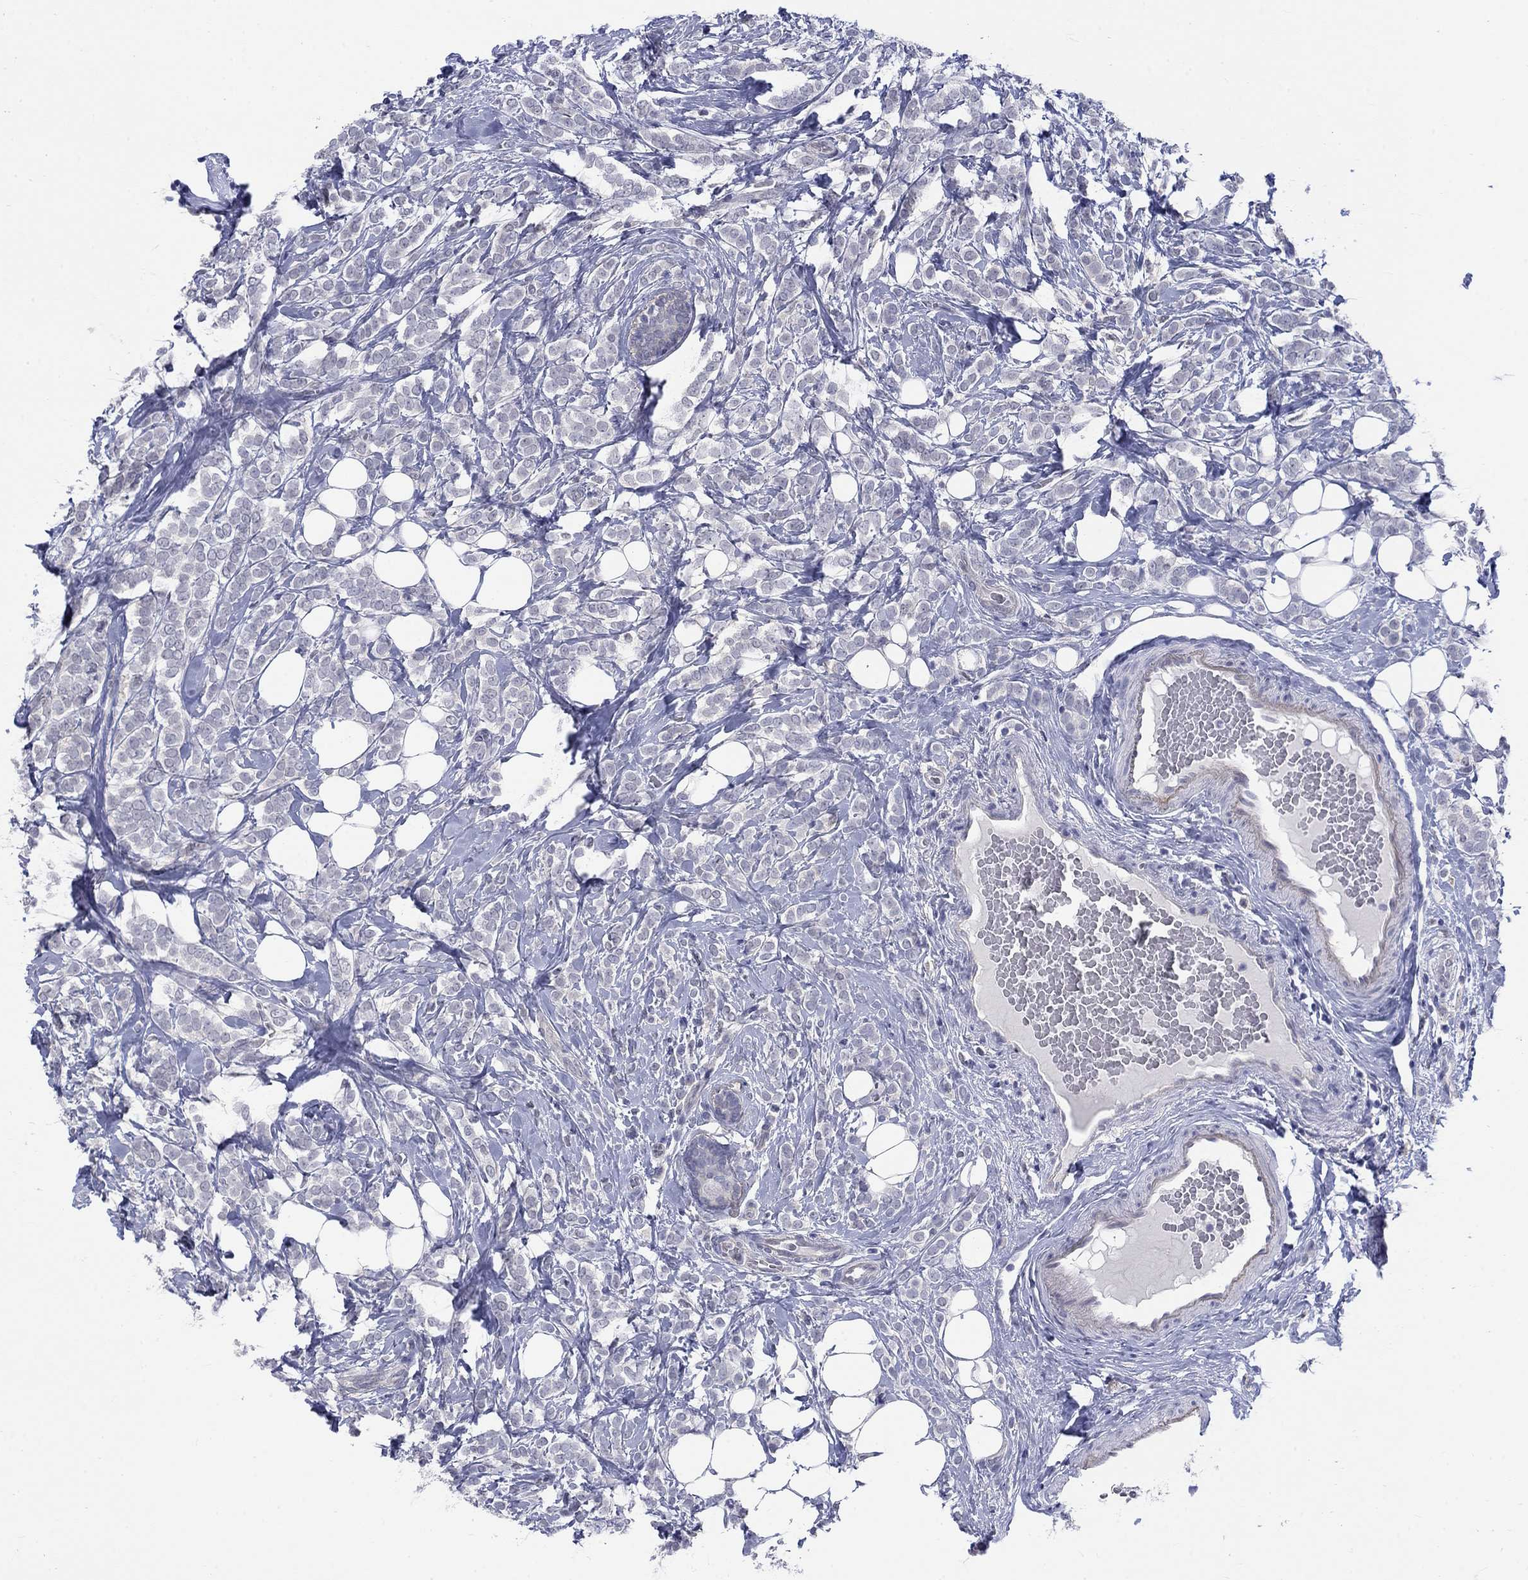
{"staining": {"intensity": "negative", "quantity": "none", "location": "none"}, "tissue": "breast cancer", "cell_type": "Tumor cells", "image_type": "cancer", "snomed": [{"axis": "morphology", "description": "Lobular carcinoma"}, {"axis": "topography", "description": "Breast"}], "caption": "Breast cancer stained for a protein using IHC exhibits no positivity tumor cells.", "gene": "EGFLAM", "patient": {"sex": "female", "age": 49}}